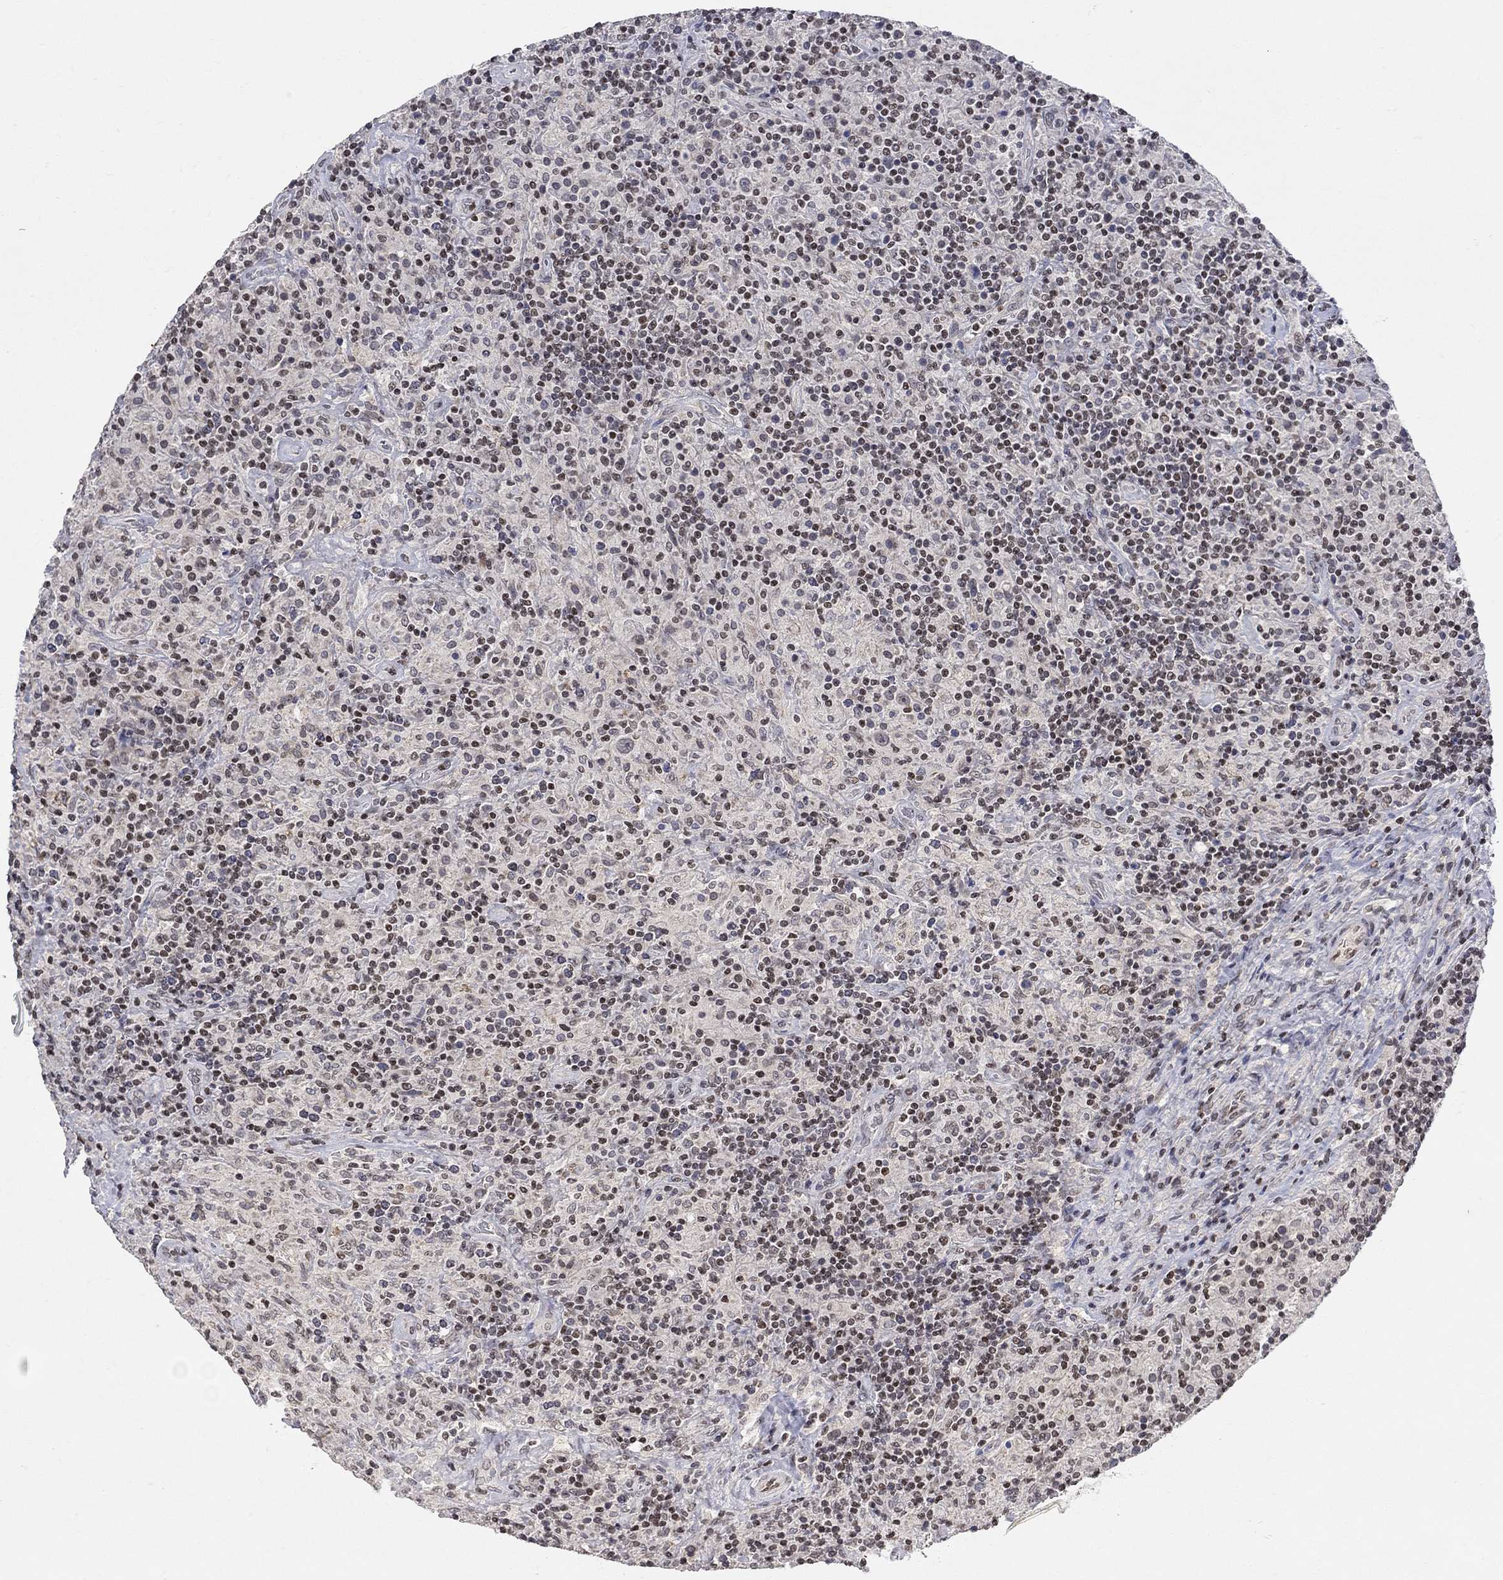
{"staining": {"intensity": "moderate", "quantity": "<25%", "location": "nuclear"}, "tissue": "lymphoma", "cell_type": "Tumor cells", "image_type": "cancer", "snomed": [{"axis": "morphology", "description": "Hodgkin's disease, NOS"}, {"axis": "topography", "description": "Lymph node"}], "caption": "Immunohistochemical staining of human Hodgkin's disease demonstrates moderate nuclear protein staining in approximately <25% of tumor cells.", "gene": "KLF12", "patient": {"sex": "male", "age": 70}}